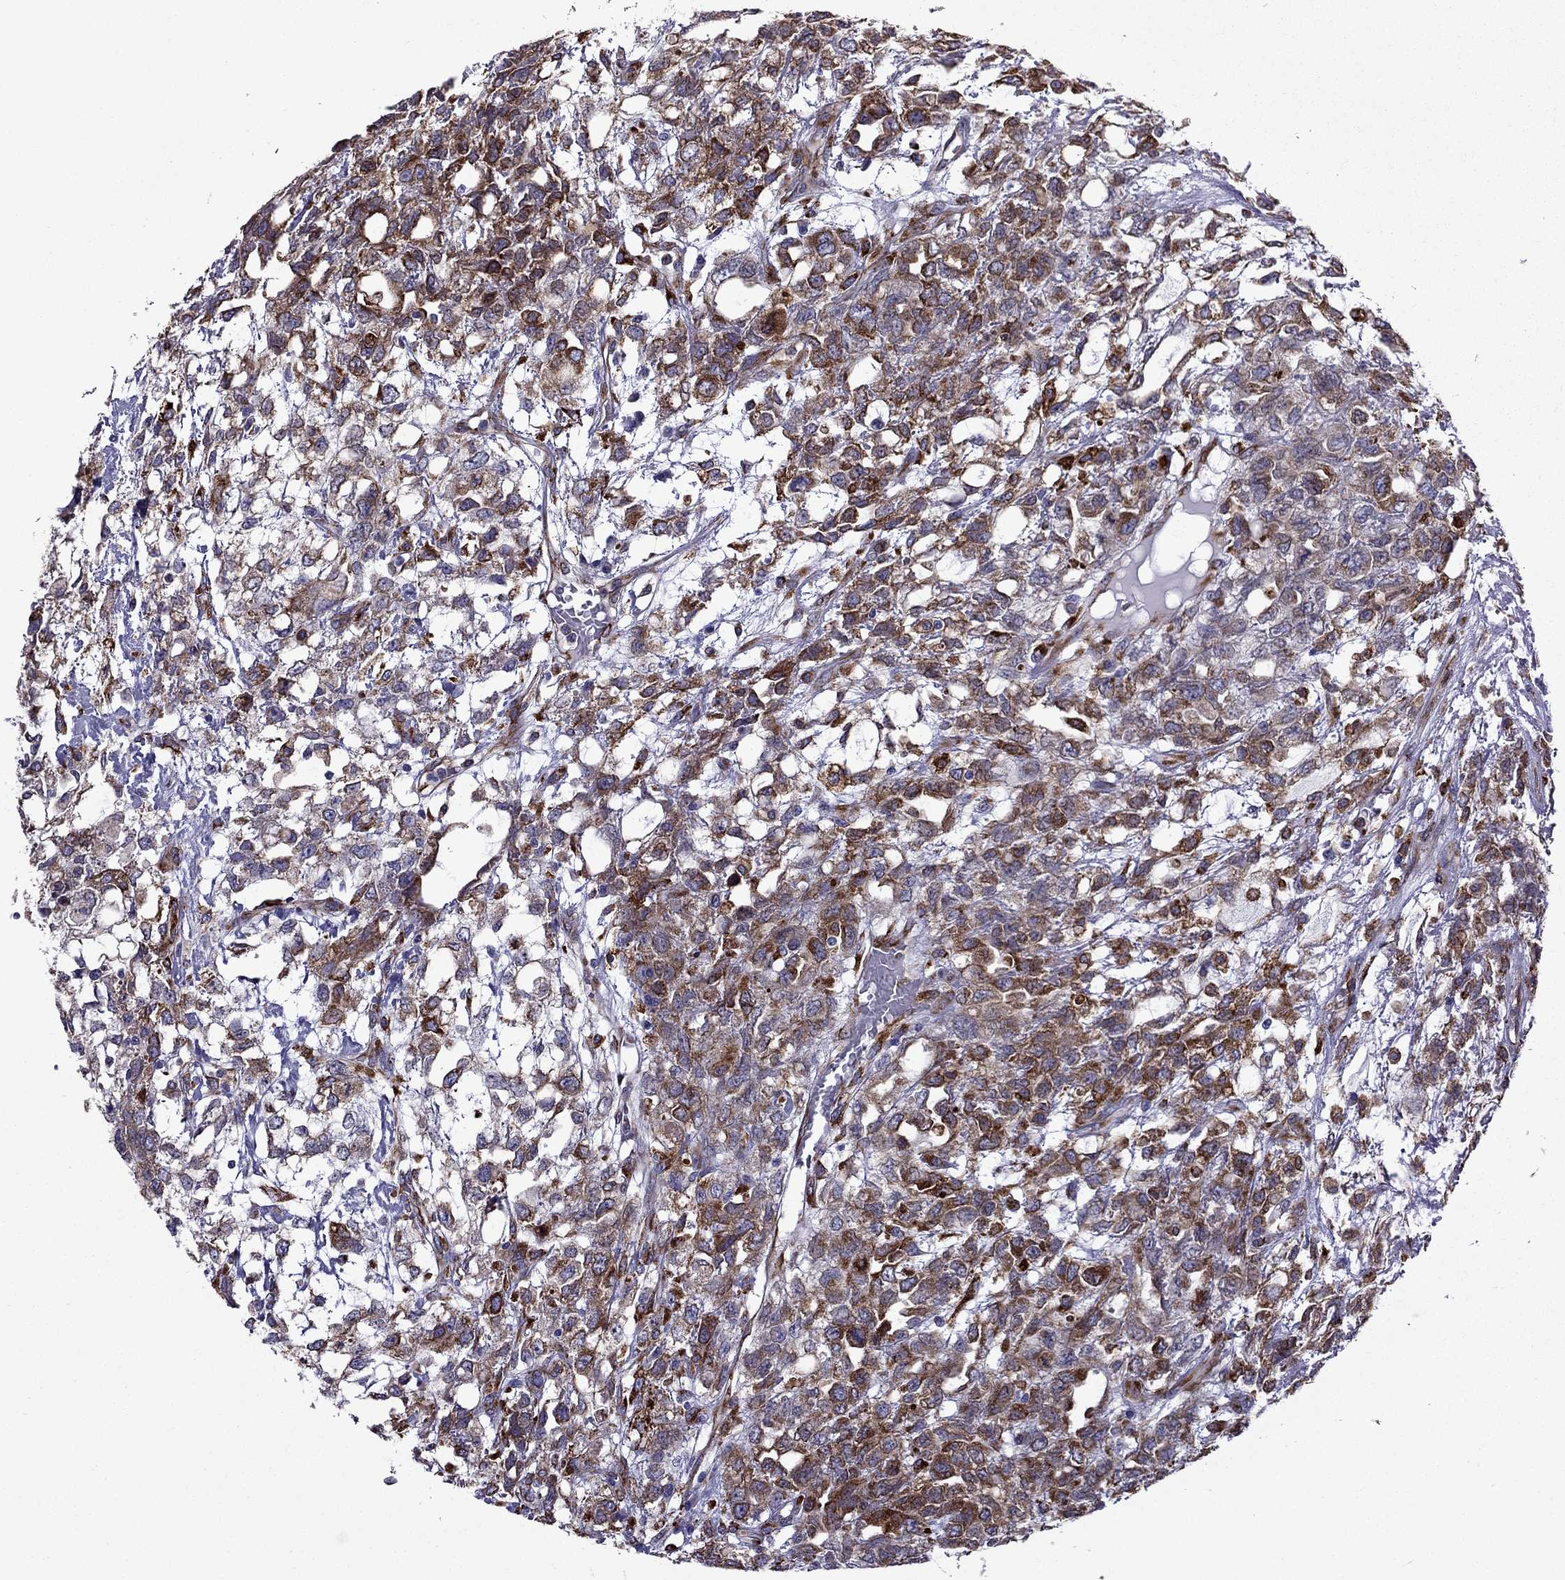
{"staining": {"intensity": "strong", "quantity": "25%-75%", "location": "cytoplasmic/membranous"}, "tissue": "testis cancer", "cell_type": "Tumor cells", "image_type": "cancer", "snomed": [{"axis": "morphology", "description": "Seminoma, NOS"}, {"axis": "topography", "description": "Testis"}], "caption": "Testis cancer (seminoma) stained with immunohistochemistry (IHC) exhibits strong cytoplasmic/membranous expression in about 25%-75% of tumor cells. The staining was performed using DAB (3,3'-diaminobenzidine), with brown indicating positive protein expression. Nuclei are stained blue with hematoxylin.", "gene": "IKBIP", "patient": {"sex": "male", "age": 52}}